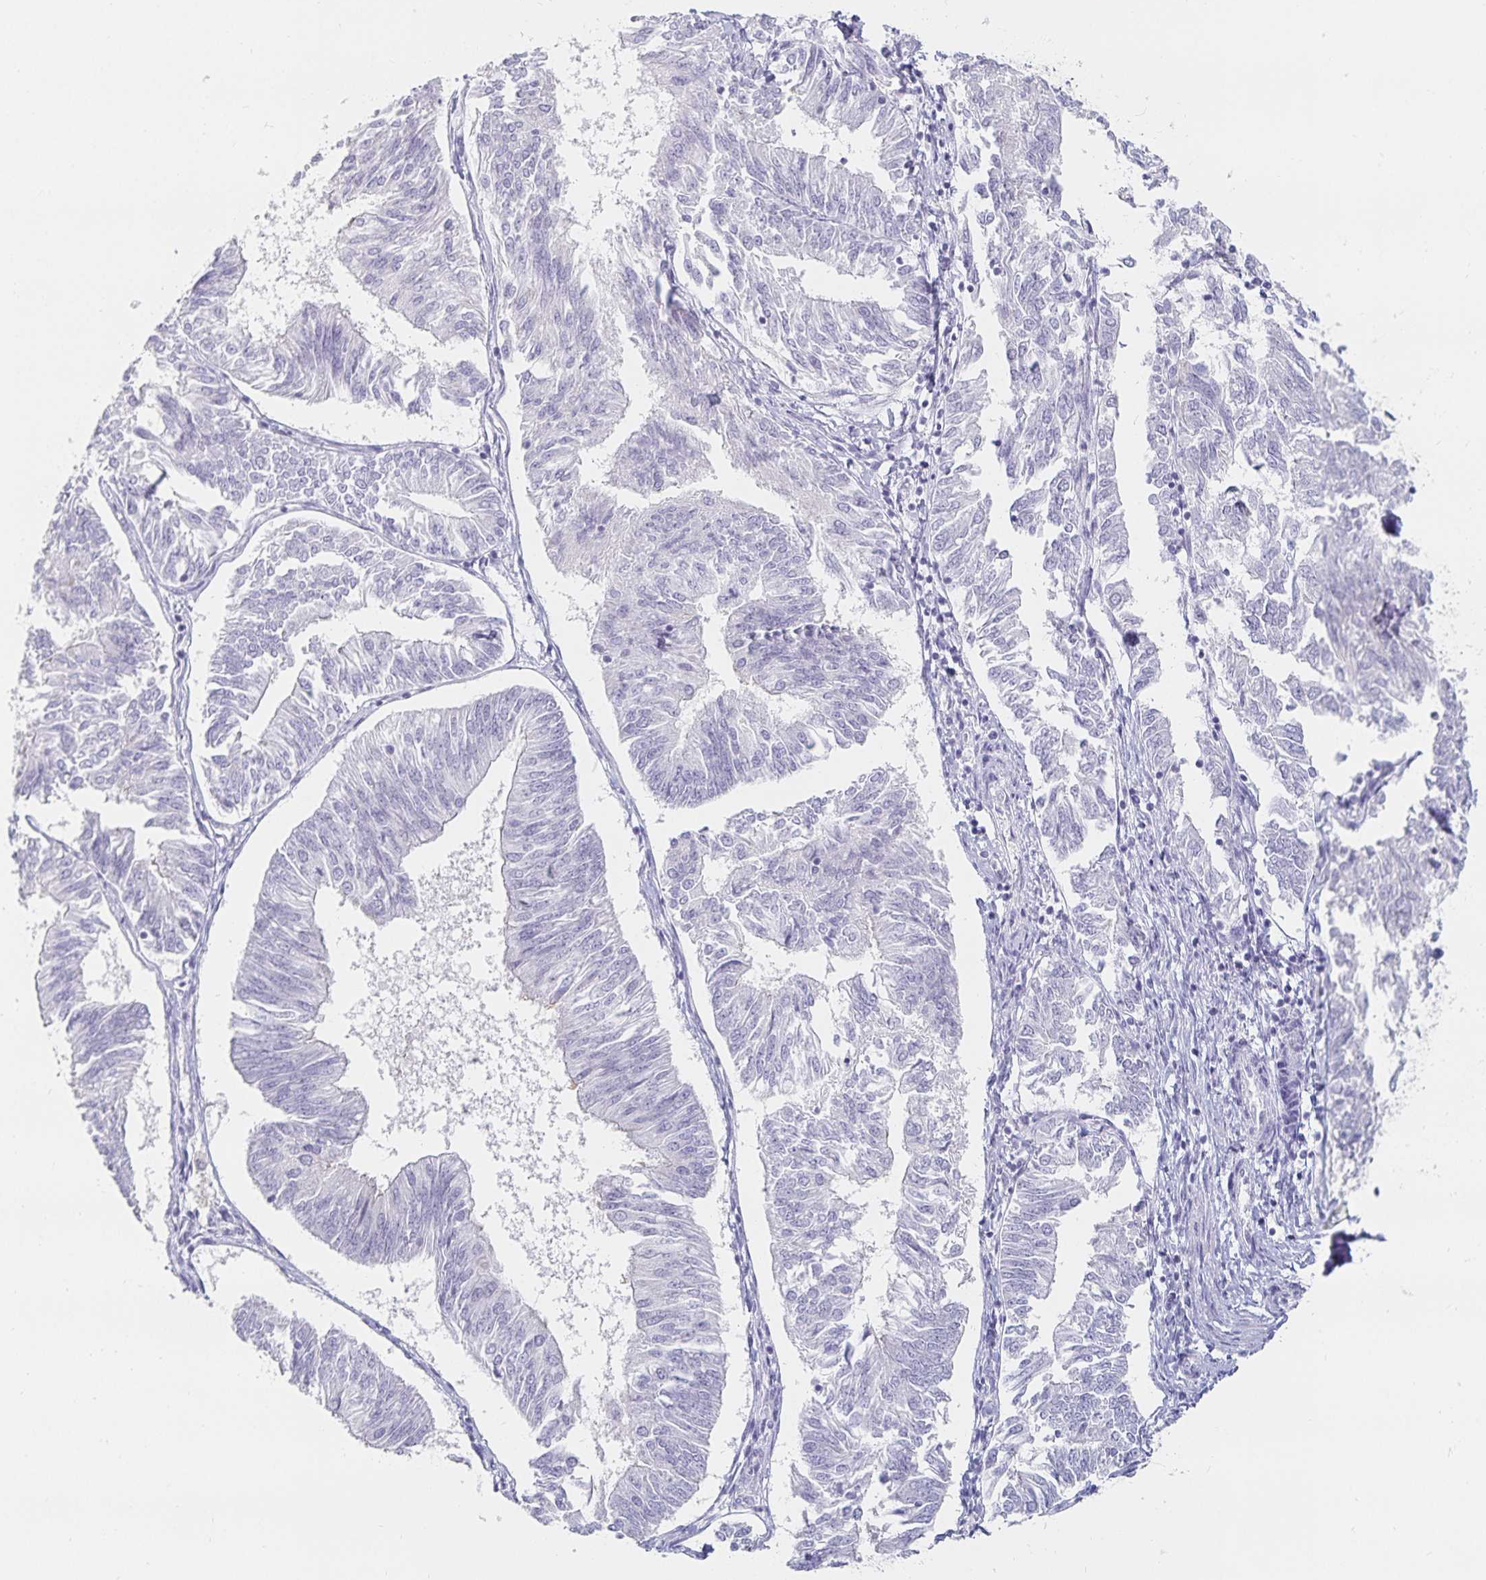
{"staining": {"intensity": "negative", "quantity": "none", "location": "none"}, "tissue": "endometrial cancer", "cell_type": "Tumor cells", "image_type": "cancer", "snomed": [{"axis": "morphology", "description": "Adenocarcinoma, NOS"}, {"axis": "topography", "description": "Endometrium"}], "caption": "This micrograph is of endometrial cancer stained with IHC to label a protein in brown with the nuclei are counter-stained blue. There is no staining in tumor cells. The staining was performed using DAB (3,3'-diaminobenzidine) to visualize the protein expression in brown, while the nuclei were stained in blue with hematoxylin (Magnification: 20x).", "gene": "SFTPA1", "patient": {"sex": "female", "age": 58}}